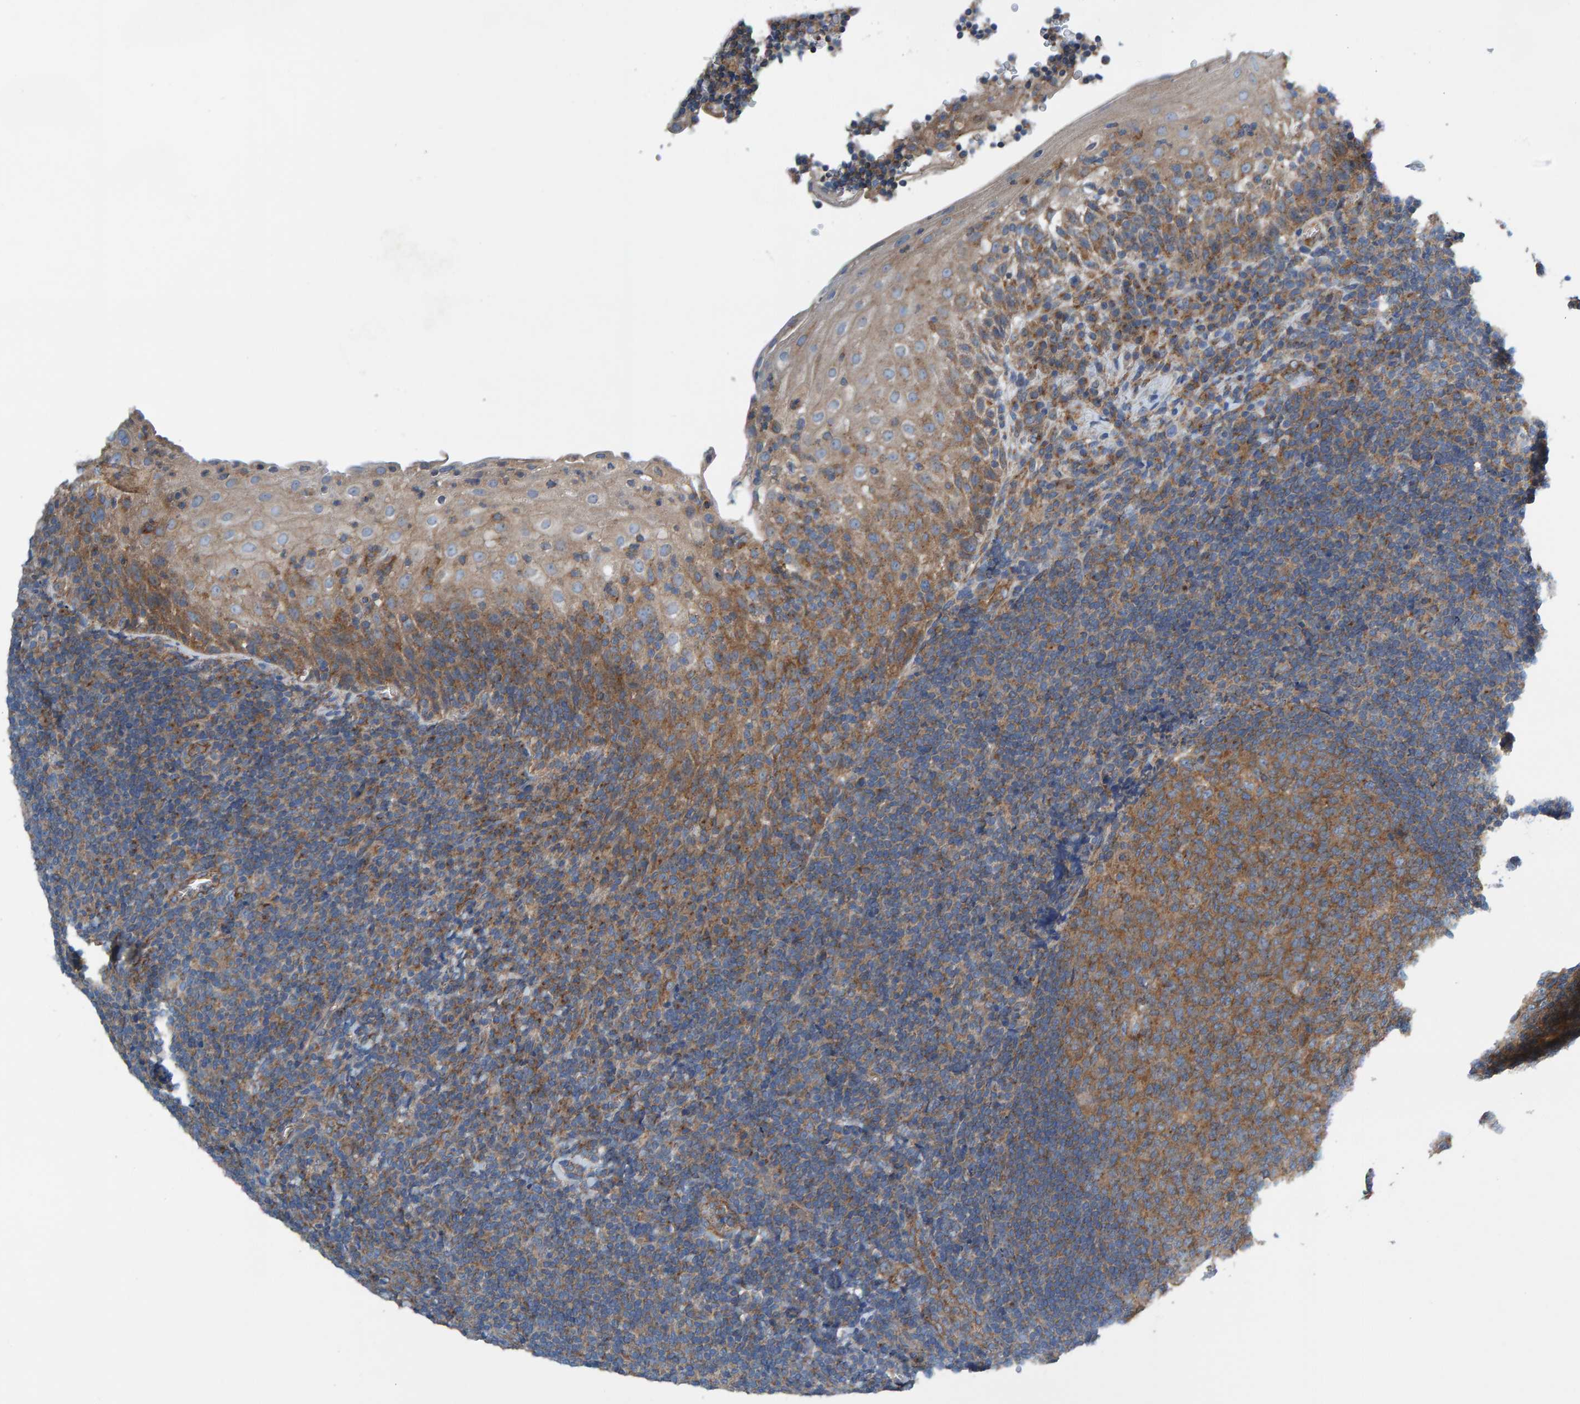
{"staining": {"intensity": "moderate", "quantity": ">75%", "location": "cytoplasmic/membranous"}, "tissue": "tonsil", "cell_type": "Germinal center cells", "image_type": "normal", "snomed": [{"axis": "morphology", "description": "Normal tissue, NOS"}, {"axis": "topography", "description": "Tonsil"}], "caption": "Normal tonsil demonstrates moderate cytoplasmic/membranous positivity in approximately >75% of germinal center cells The staining is performed using DAB (3,3'-diaminobenzidine) brown chromogen to label protein expression. The nuclei are counter-stained blue using hematoxylin..", "gene": "MKLN1", "patient": {"sex": "male", "age": 37}}